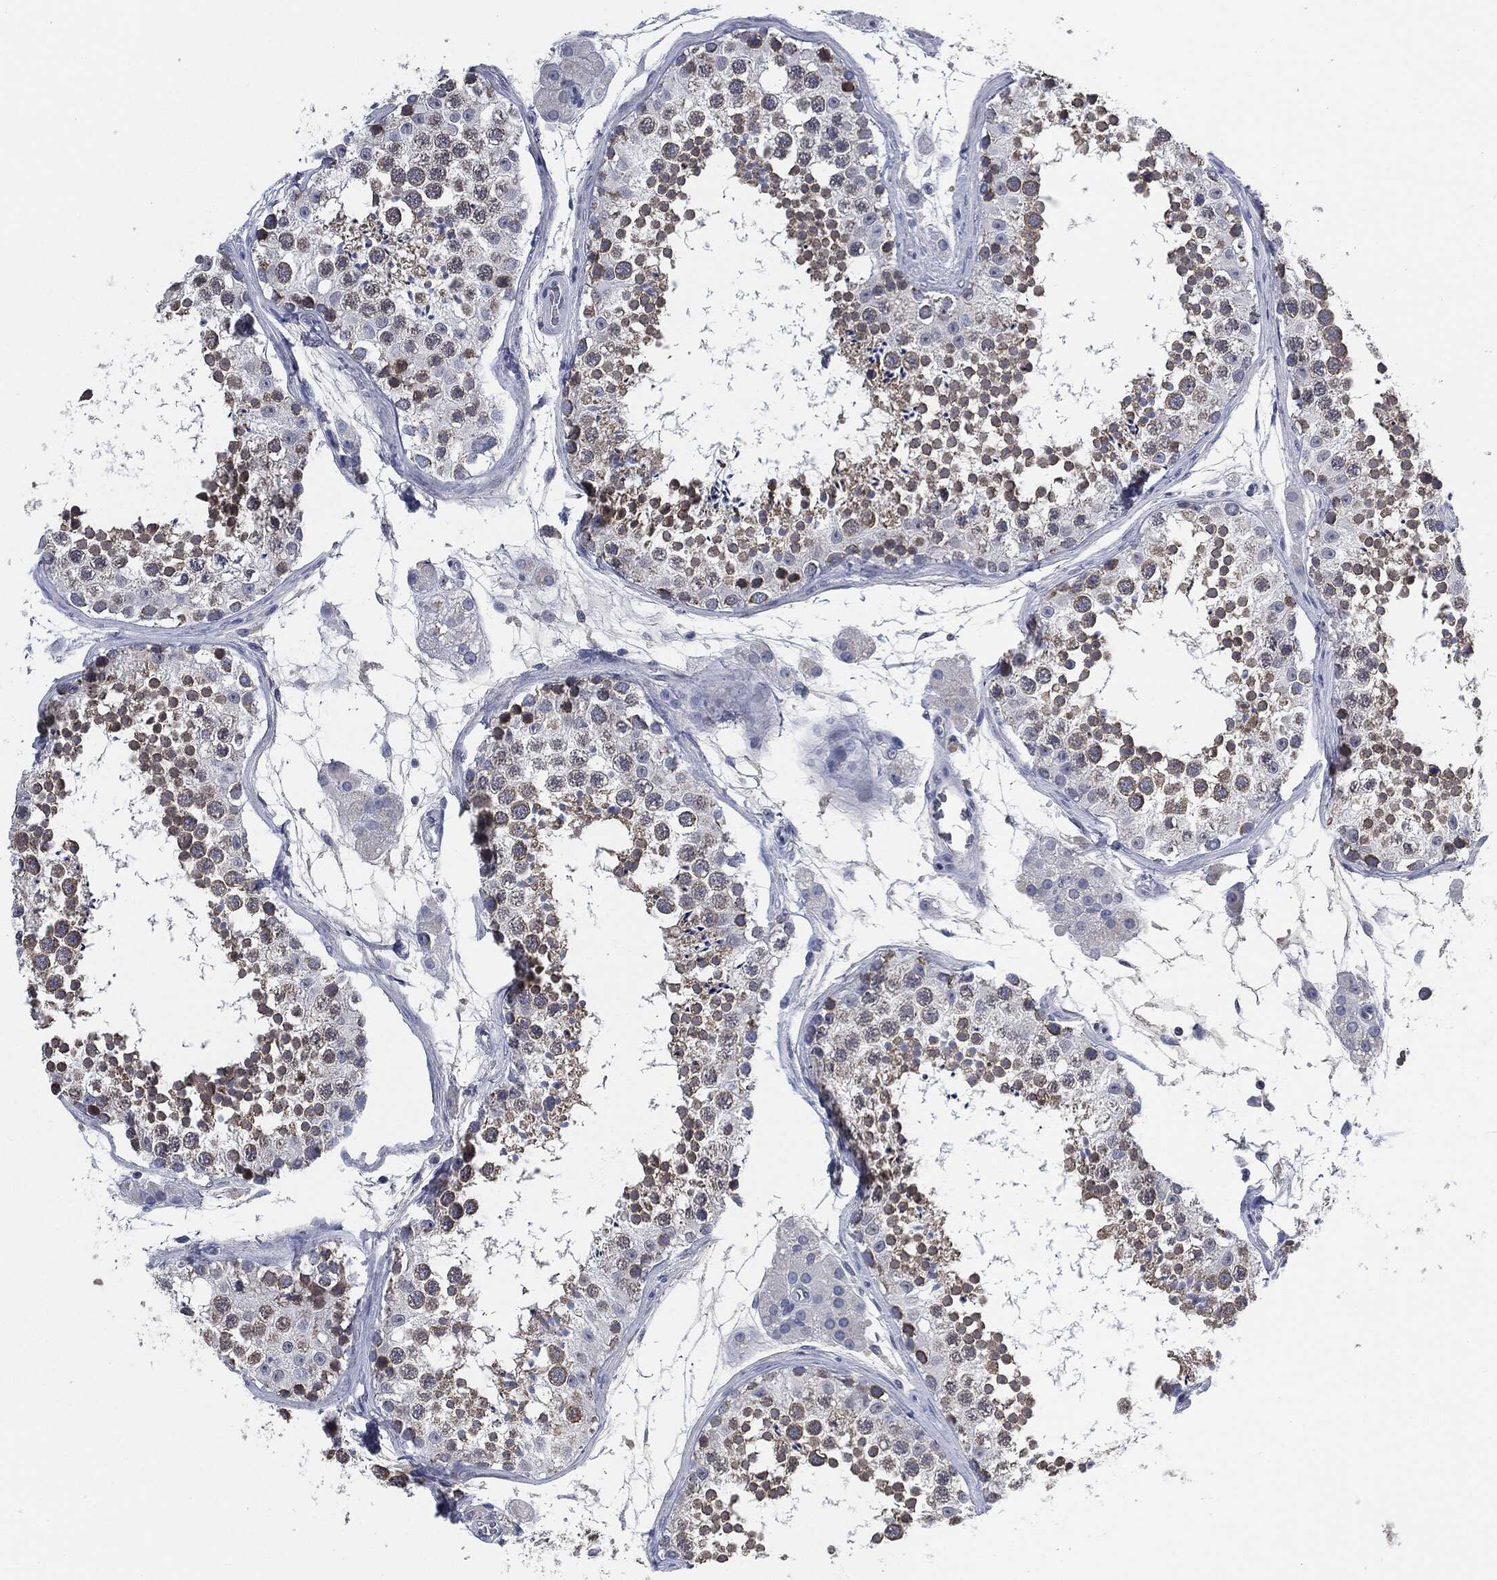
{"staining": {"intensity": "moderate", "quantity": "25%-75%", "location": "cytoplasmic/membranous"}, "tissue": "testis", "cell_type": "Cells in seminiferous ducts", "image_type": "normal", "snomed": [{"axis": "morphology", "description": "Normal tissue, NOS"}, {"axis": "topography", "description": "Testis"}], "caption": "Immunohistochemical staining of benign testis reveals medium levels of moderate cytoplasmic/membranous expression in about 25%-75% of cells in seminiferous ducts.", "gene": "IL2RG", "patient": {"sex": "male", "age": 41}}